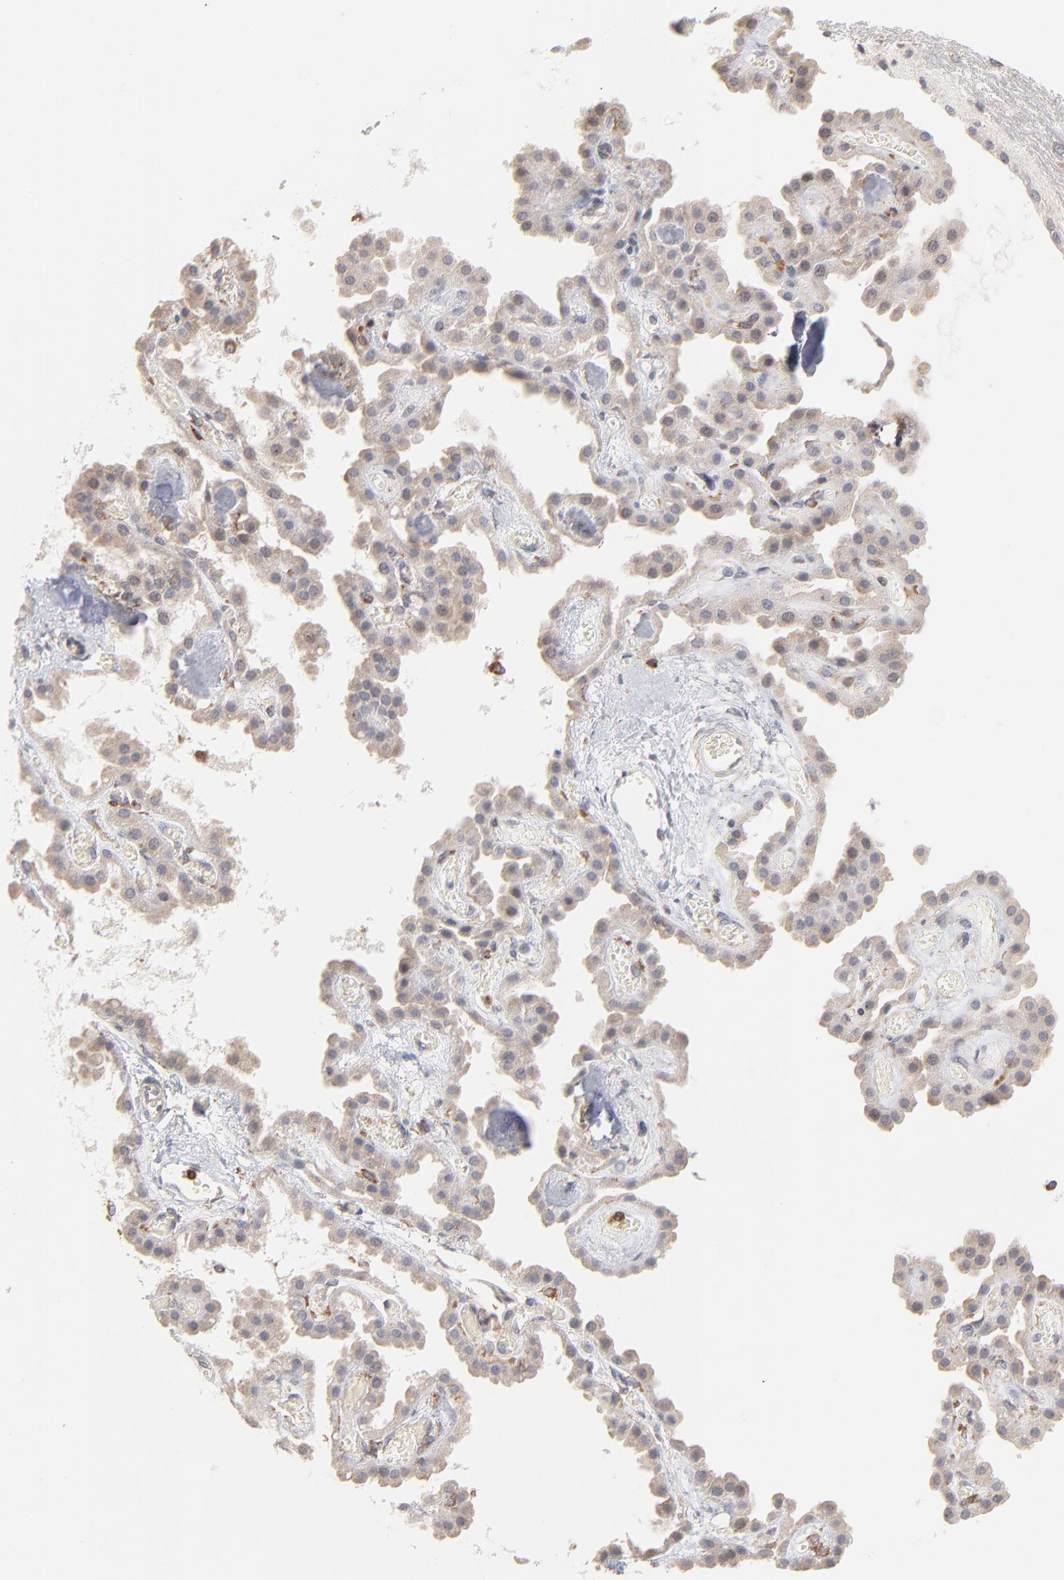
{"staining": {"intensity": "negative", "quantity": "none", "location": "none"}, "tissue": "hippocampus", "cell_type": "Glial cells", "image_type": "normal", "snomed": [{"axis": "morphology", "description": "Normal tissue, NOS"}, {"axis": "topography", "description": "Hippocampus"}], "caption": "There is no significant expression in glial cells of hippocampus. Brightfield microscopy of immunohistochemistry (IHC) stained with DAB (3,3'-diaminobenzidine) (brown) and hematoxylin (blue), captured at high magnification.", "gene": "WIPF1", "patient": {"sex": "female", "age": 19}}